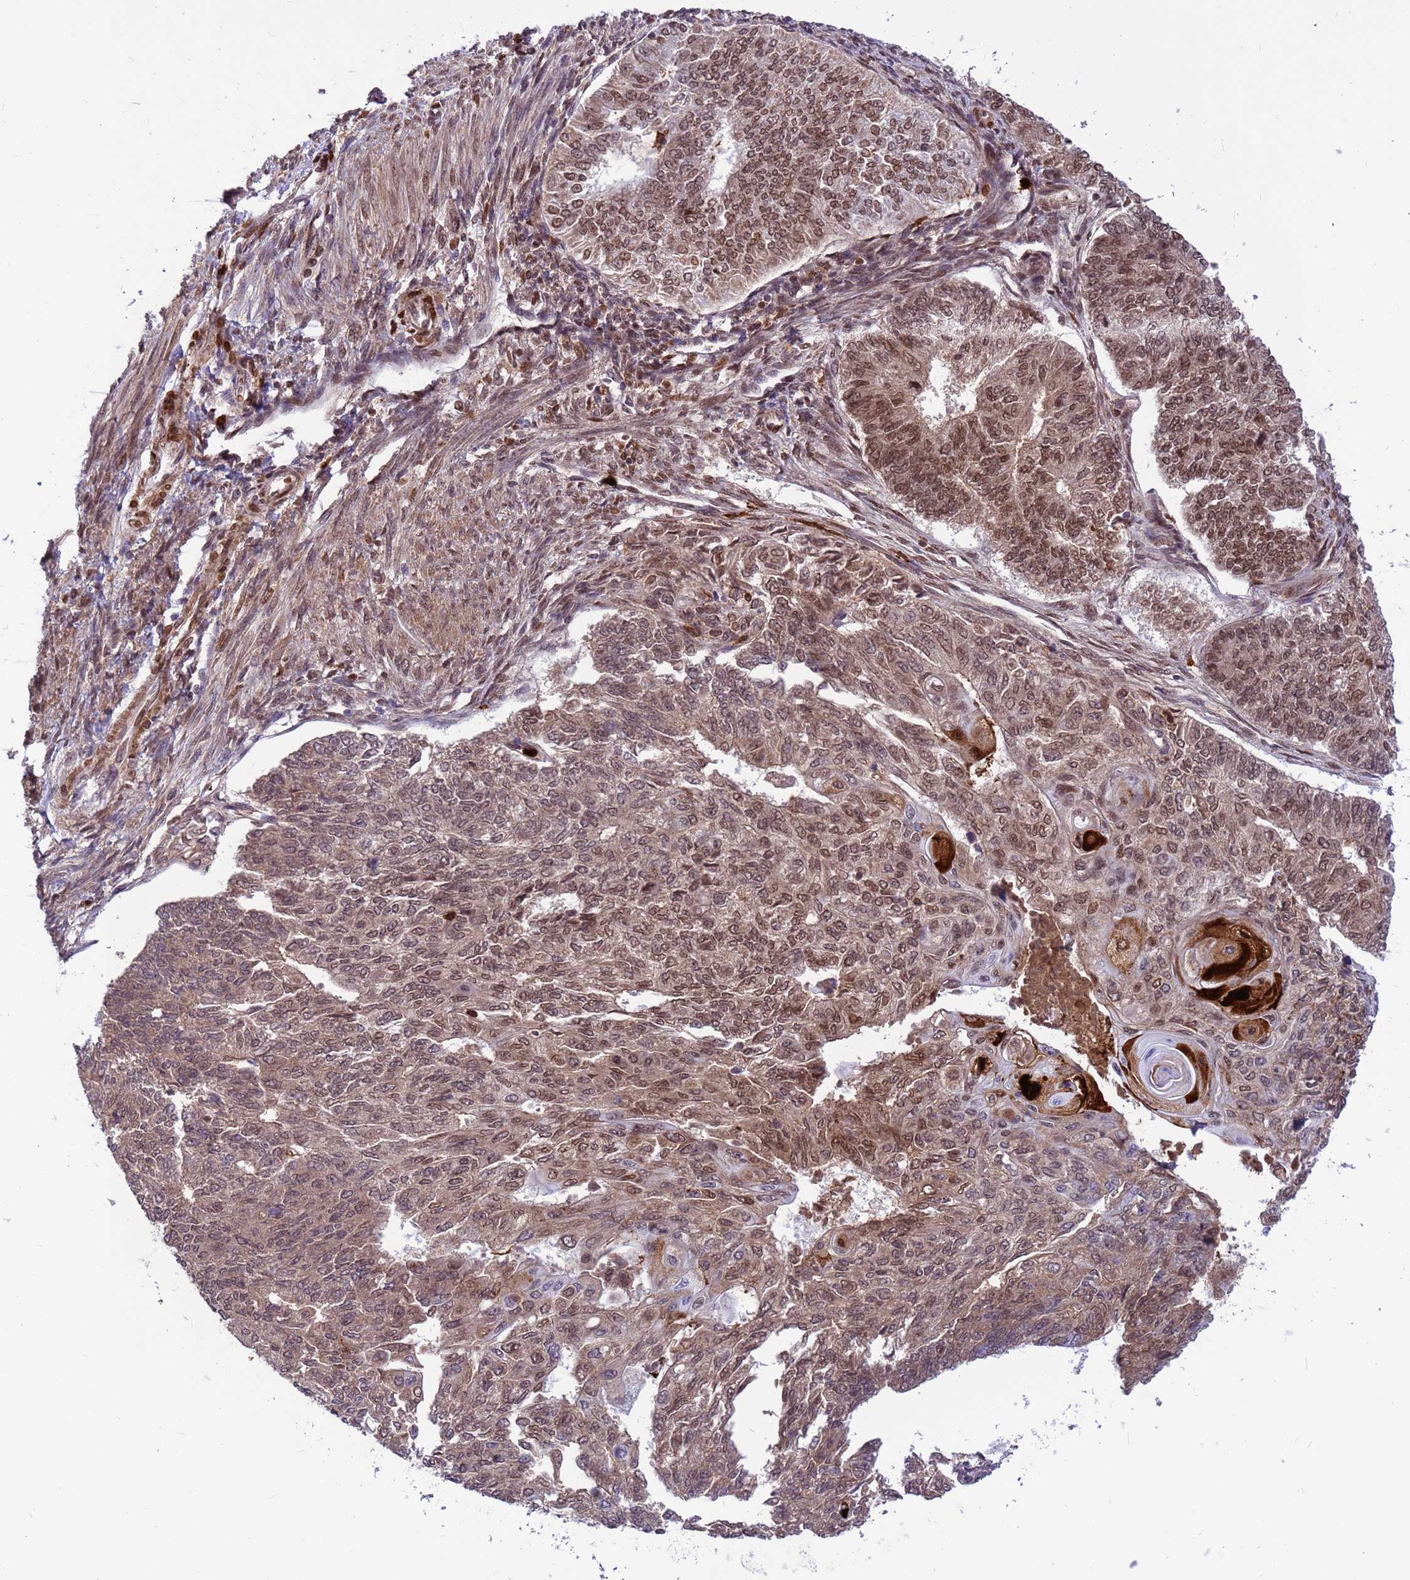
{"staining": {"intensity": "moderate", "quantity": ">75%", "location": "cytoplasmic/membranous,nuclear"}, "tissue": "endometrial cancer", "cell_type": "Tumor cells", "image_type": "cancer", "snomed": [{"axis": "morphology", "description": "Adenocarcinoma, NOS"}, {"axis": "topography", "description": "Endometrium"}], "caption": "An IHC image of tumor tissue is shown. Protein staining in brown highlights moderate cytoplasmic/membranous and nuclear positivity in endometrial cancer within tumor cells.", "gene": "ORM1", "patient": {"sex": "female", "age": 32}}